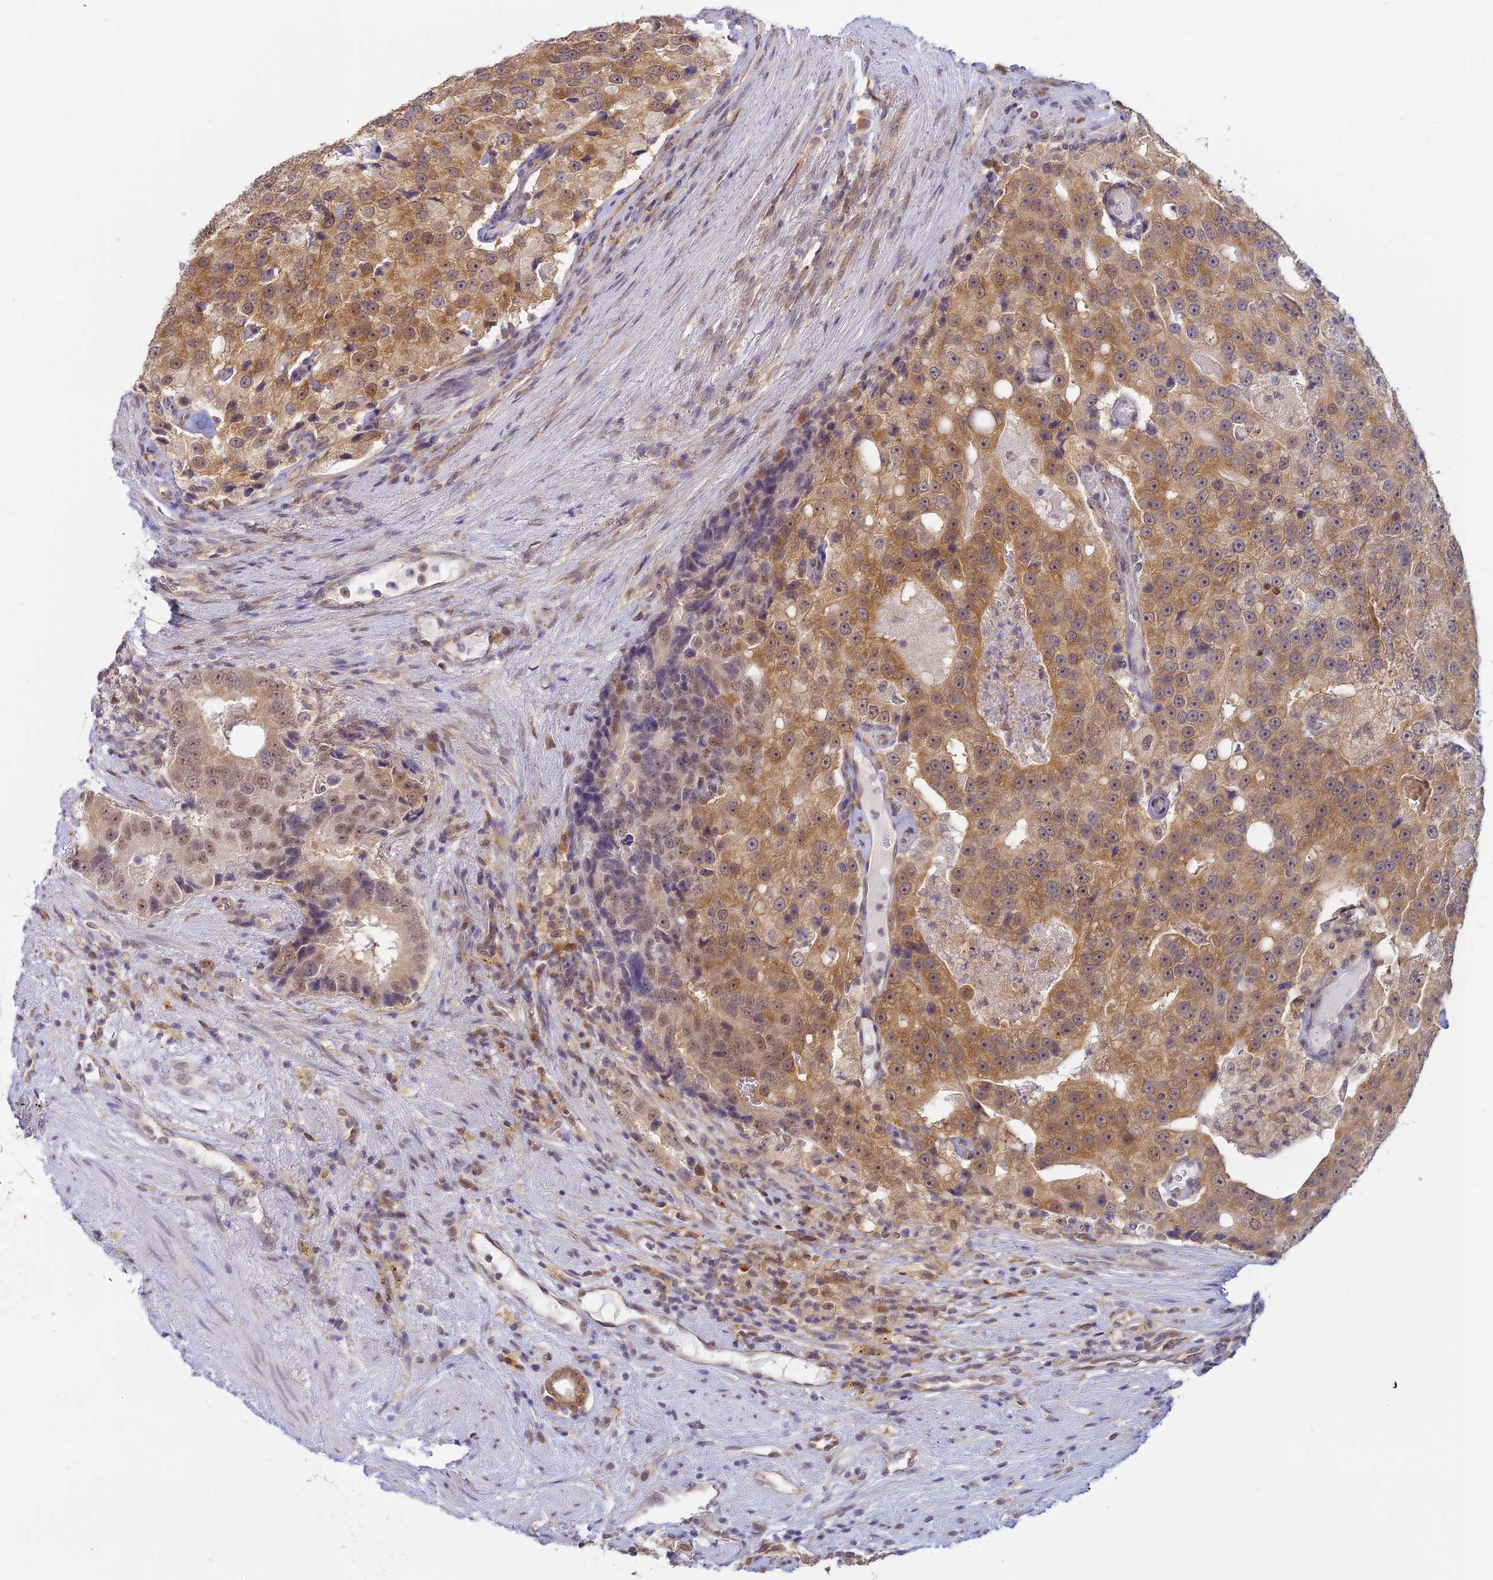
{"staining": {"intensity": "moderate", "quantity": ">75%", "location": "cytoplasmic/membranous,nuclear"}, "tissue": "prostate cancer", "cell_type": "Tumor cells", "image_type": "cancer", "snomed": [{"axis": "morphology", "description": "Adenocarcinoma, High grade"}, {"axis": "topography", "description": "Prostate"}], "caption": "A medium amount of moderate cytoplasmic/membranous and nuclear expression is present in approximately >75% of tumor cells in prostate cancer (high-grade adenocarcinoma) tissue.", "gene": "SKIC8", "patient": {"sex": "male", "age": 70}}